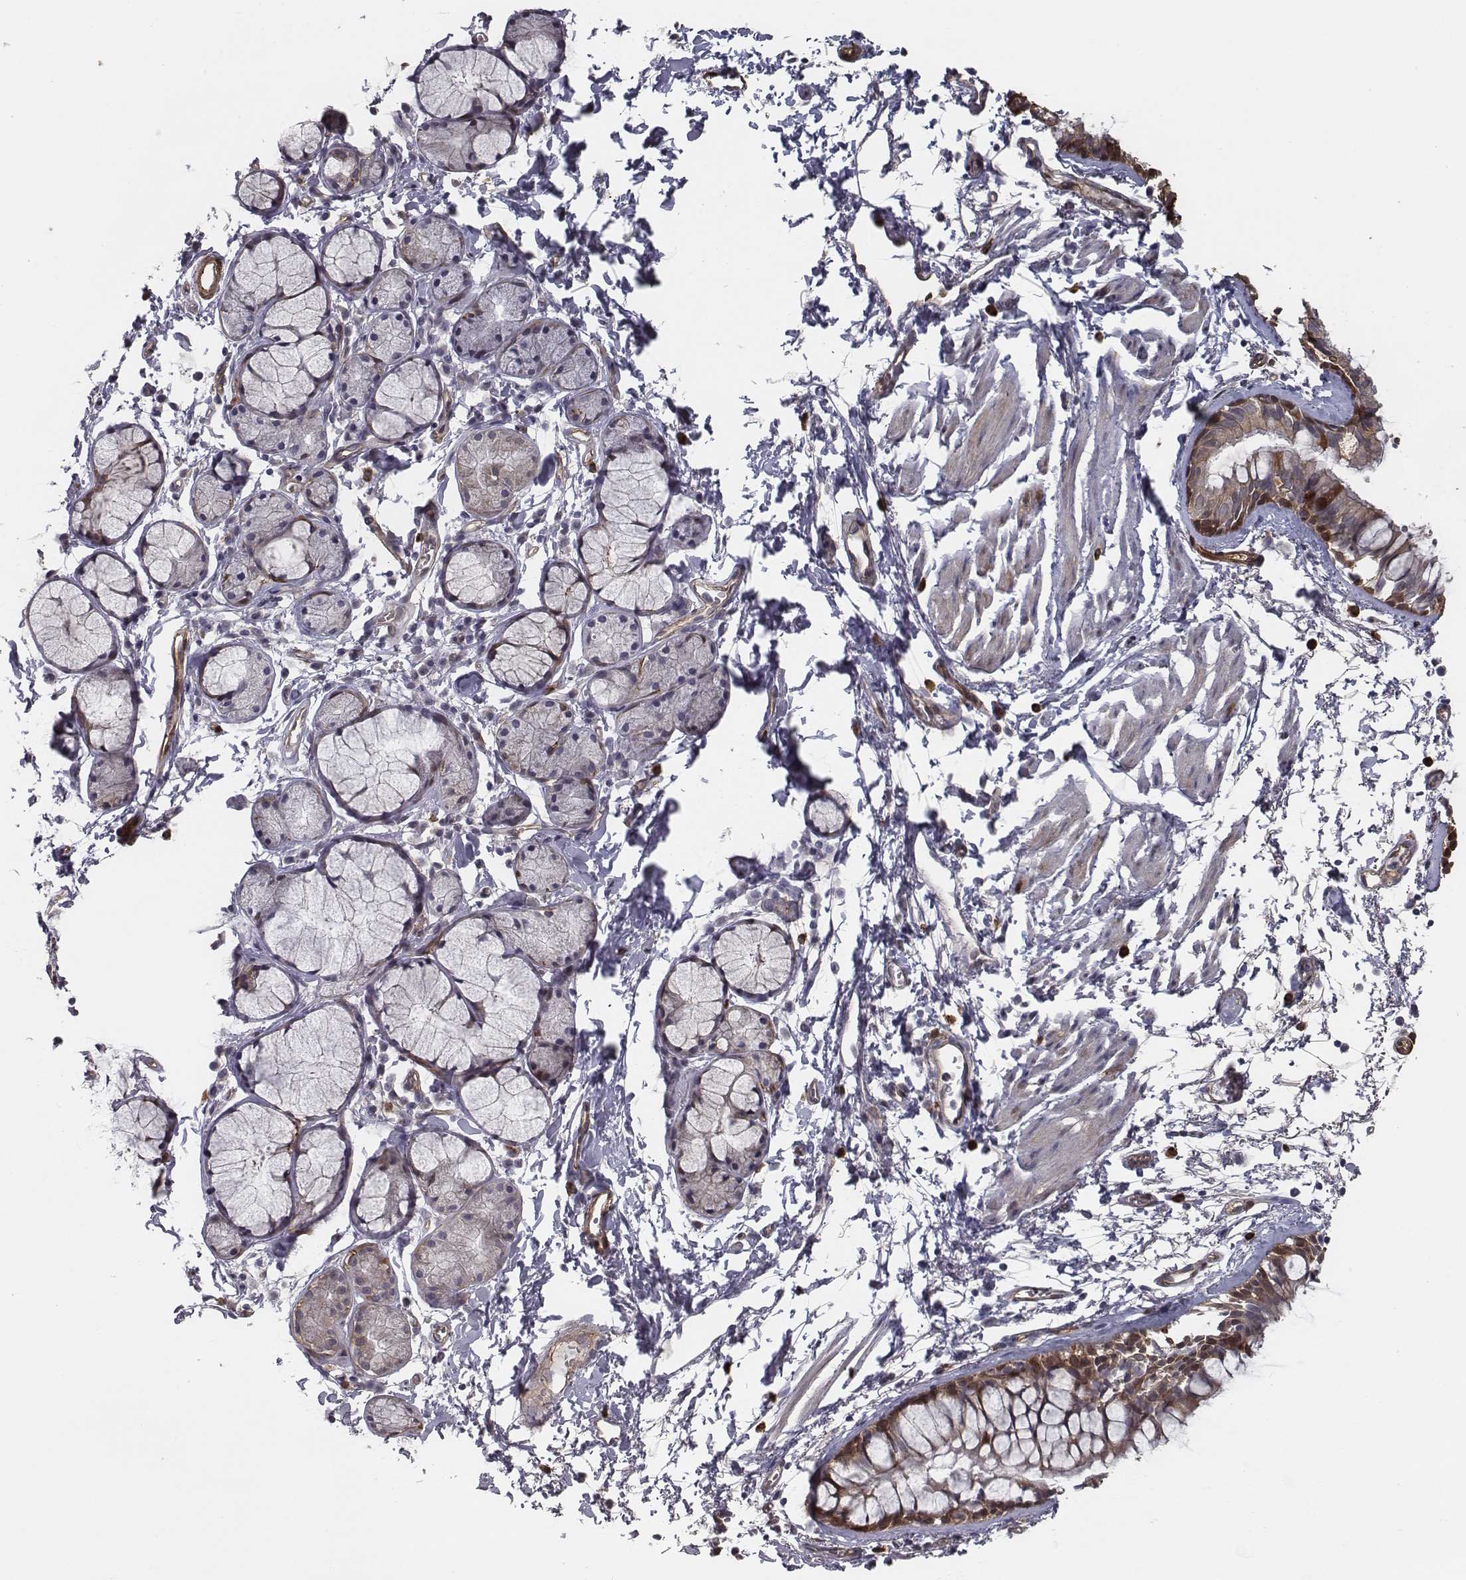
{"staining": {"intensity": "strong", "quantity": "<25%", "location": "cytoplasmic/membranous"}, "tissue": "bronchus", "cell_type": "Respiratory epithelial cells", "image_type": "normal", "snomed": [{"axis": "morphology", "description": "Normal tissue, NOS"}, {"axis": "topography", "description": "Cartilage tissue"}, {"axis": "topography", "description": "Bronchus"}], "caption": "Brown immunohistochemical staining in unremarkable bronchus reveals strong cytoplasmic/membranous positivity in approximately <25% of respiratory epithelial cells.", "gene": "ISYNA1", "patient": {"sex": "female", "age": 59}}